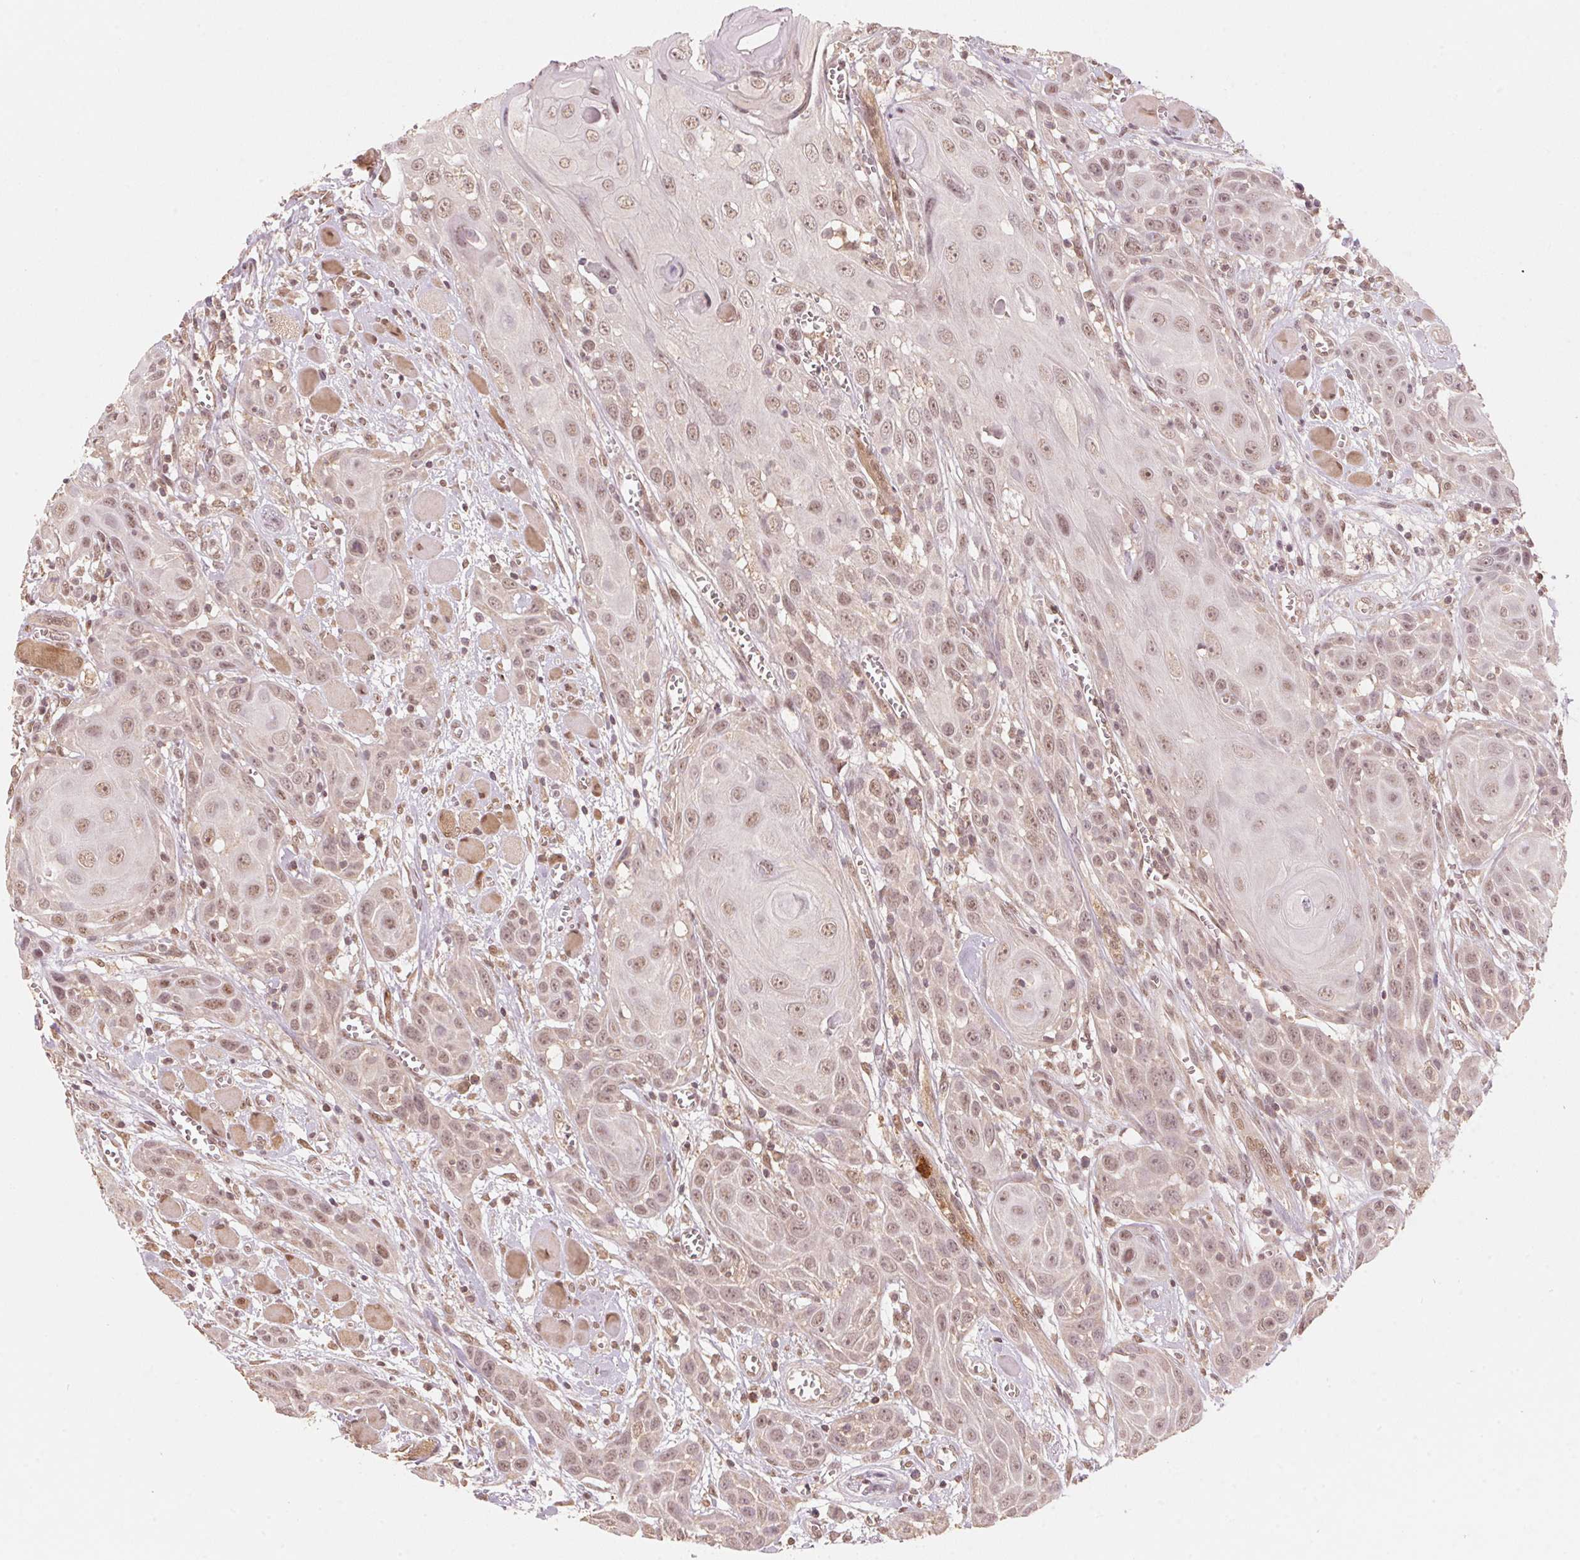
{"staining": {"intensity": "moderate", "quantity": ">75%", "location": "nuclear"}, "tissue": "head and neck cancer", "cell_type": "Tumor cells", "image_type": "cancer", "snomed": [{"axis": "morphology", "description": "Squamous cell carcinoma, NOS"}, {"axis": "topography", "description": "Head-Neck"}], "caption": "Protein expression by immunohistochemistry (IHC) displays moderate nuclear positivity in about >75% of tumor cells in head and neck cancer.", "gene": "C2orf73", "patient": {"sex": "female", "age": 80}}